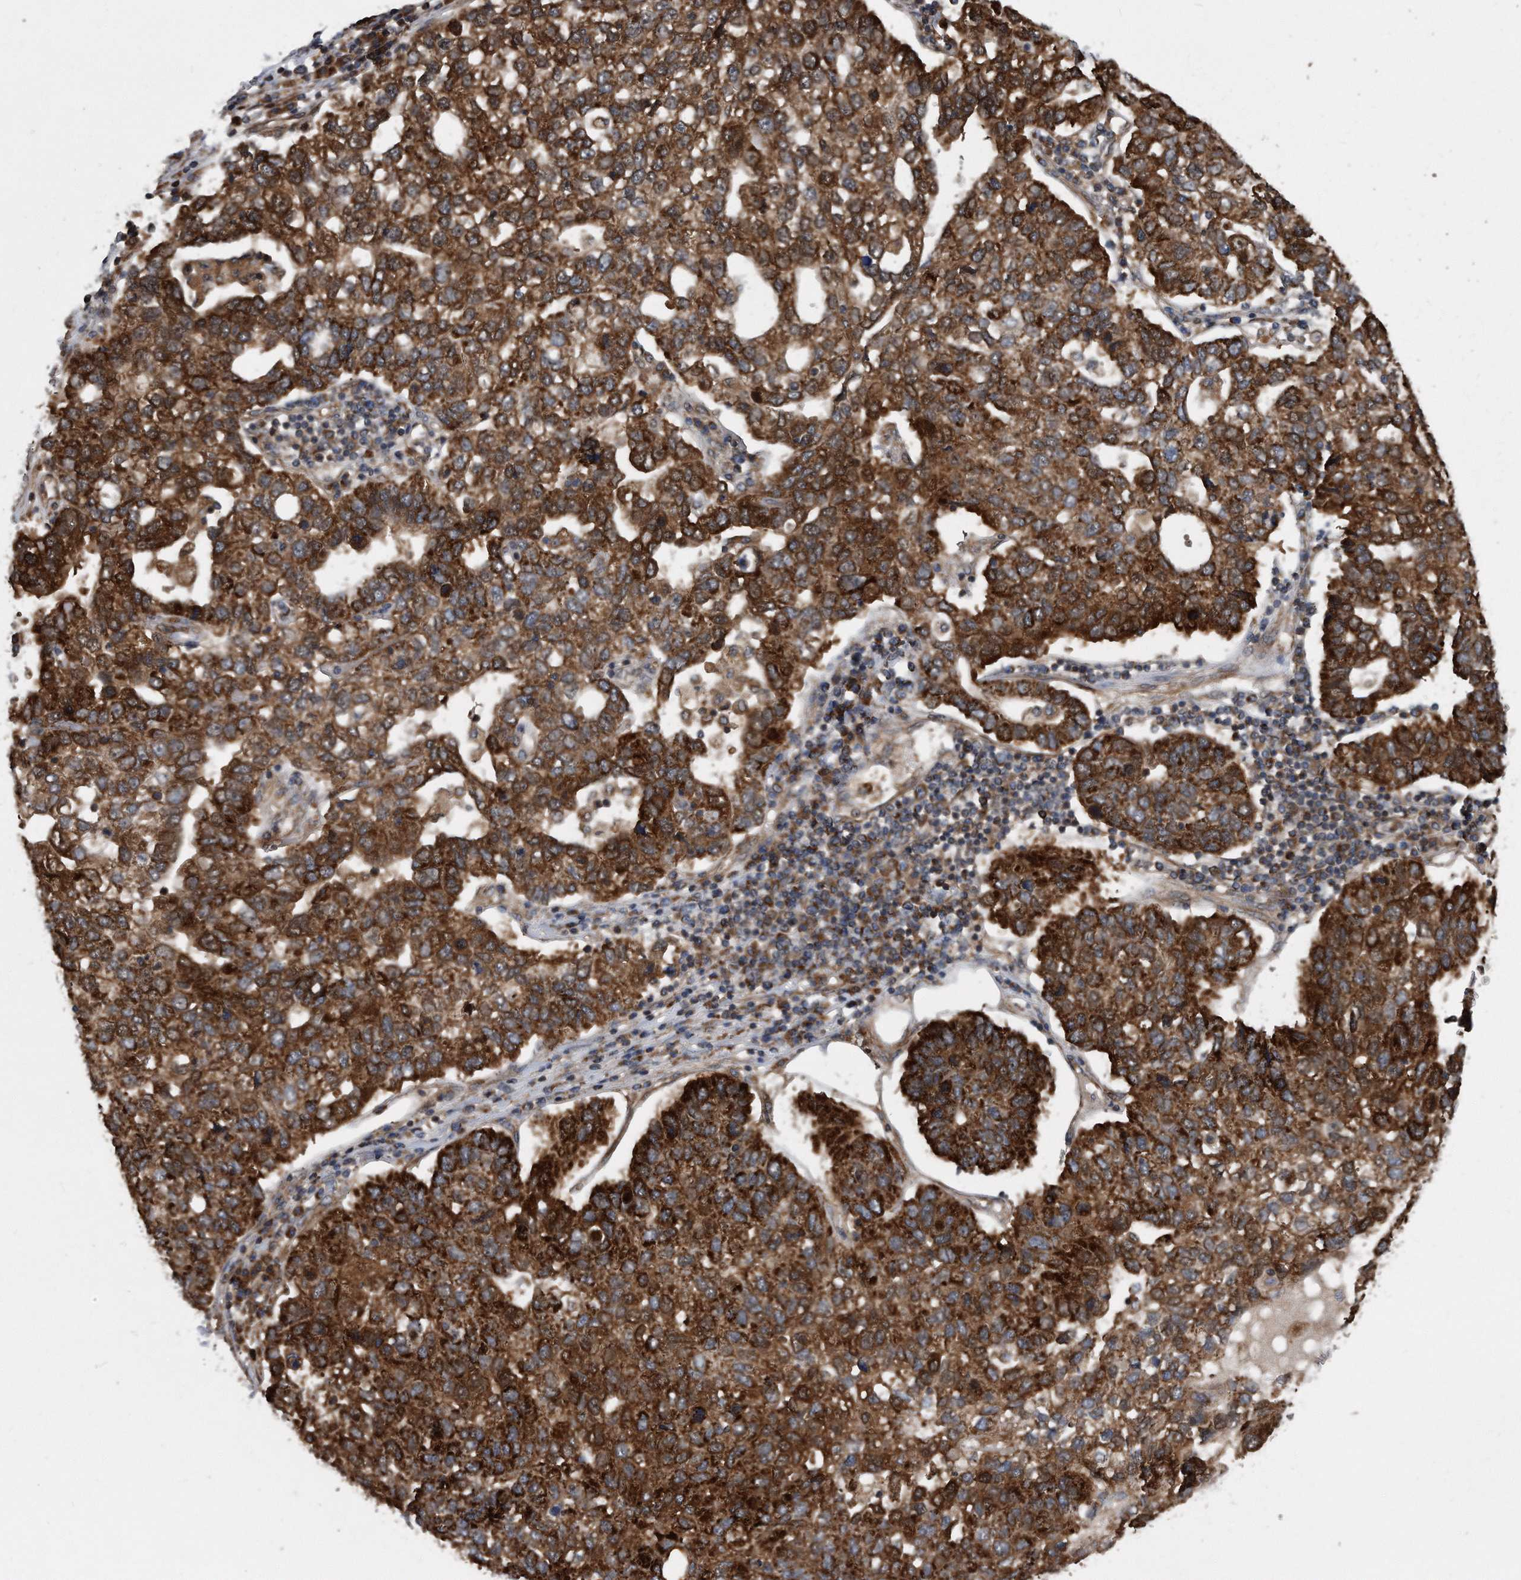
{"staining": {"intensity": "strong", "quantity": ">75%", "location": "cytoplasmic/membranous"}, "tissue": "pancreatic cancer", "cell_type": "Tumor cells", "image_type": "cancer", "snomed": [{"axis": "morphology", "description": "Adenocarcinoma, NOS"}, {"axis": "topography", "description": "Pancreas"}], "caption": "Human pancreatic cancer (adenocarcinoma) stained with a protein marker shows strong staining in tumor cells.", "gene": "FAM136A", "patient": {"sex": "female", "age": 61}}